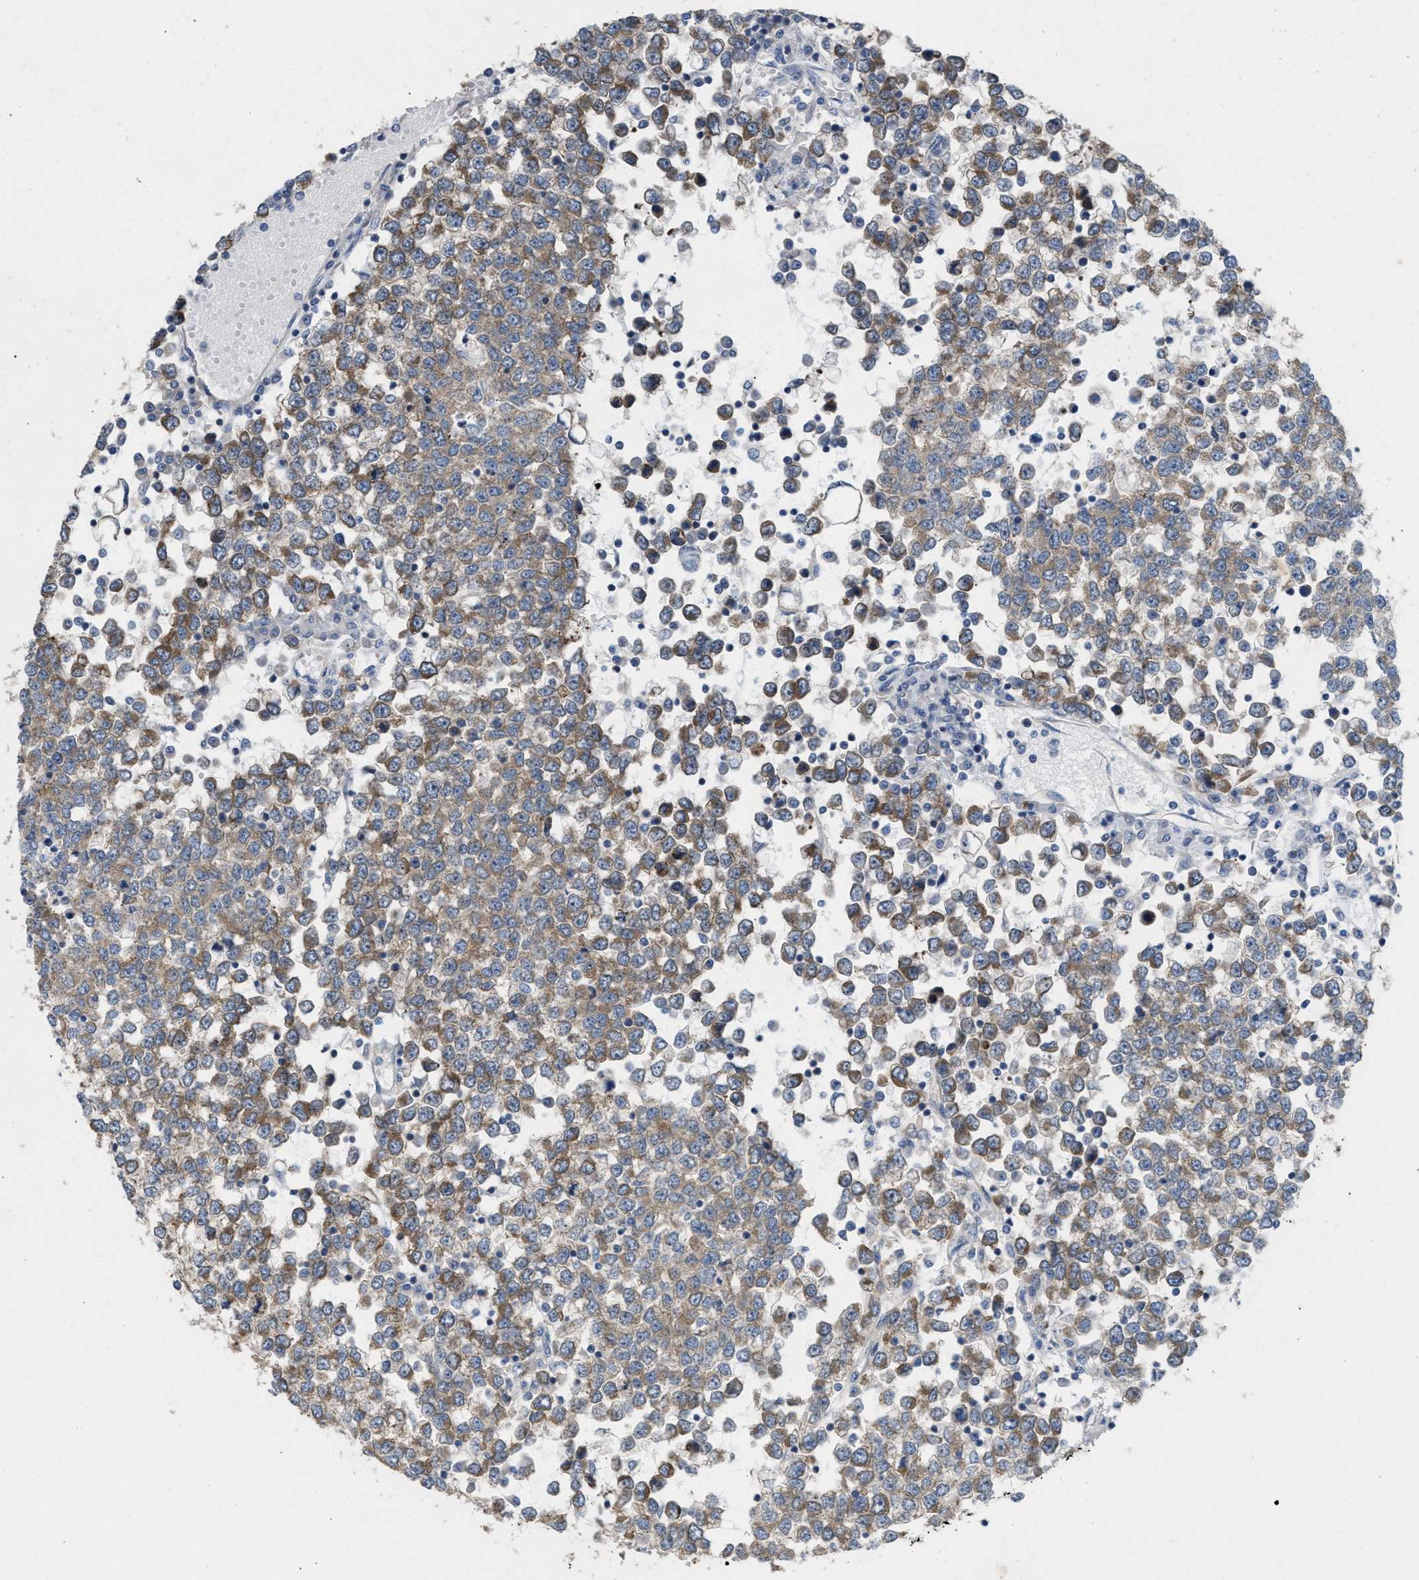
{"staining": {"intensity": "moderate", "quantity": ">75%", "location": "cytoplasmic/membranous"}, "tissue": "testis cancer", "cell_type": "Tumor cells", "image_type": "cancer", "snomed": [{"axis": "morphology", "description": "Seminoma, NOS"}, {"axis": "topography", "description": "Testis"}], "caption": "Testis cancer stained with a brown dye displays moderate cytoplasmic/membranous positive staining in approximately >75% of tumor cells.", "gene": "UBAP2", "patient": {"sex": "male", "age": 65}}